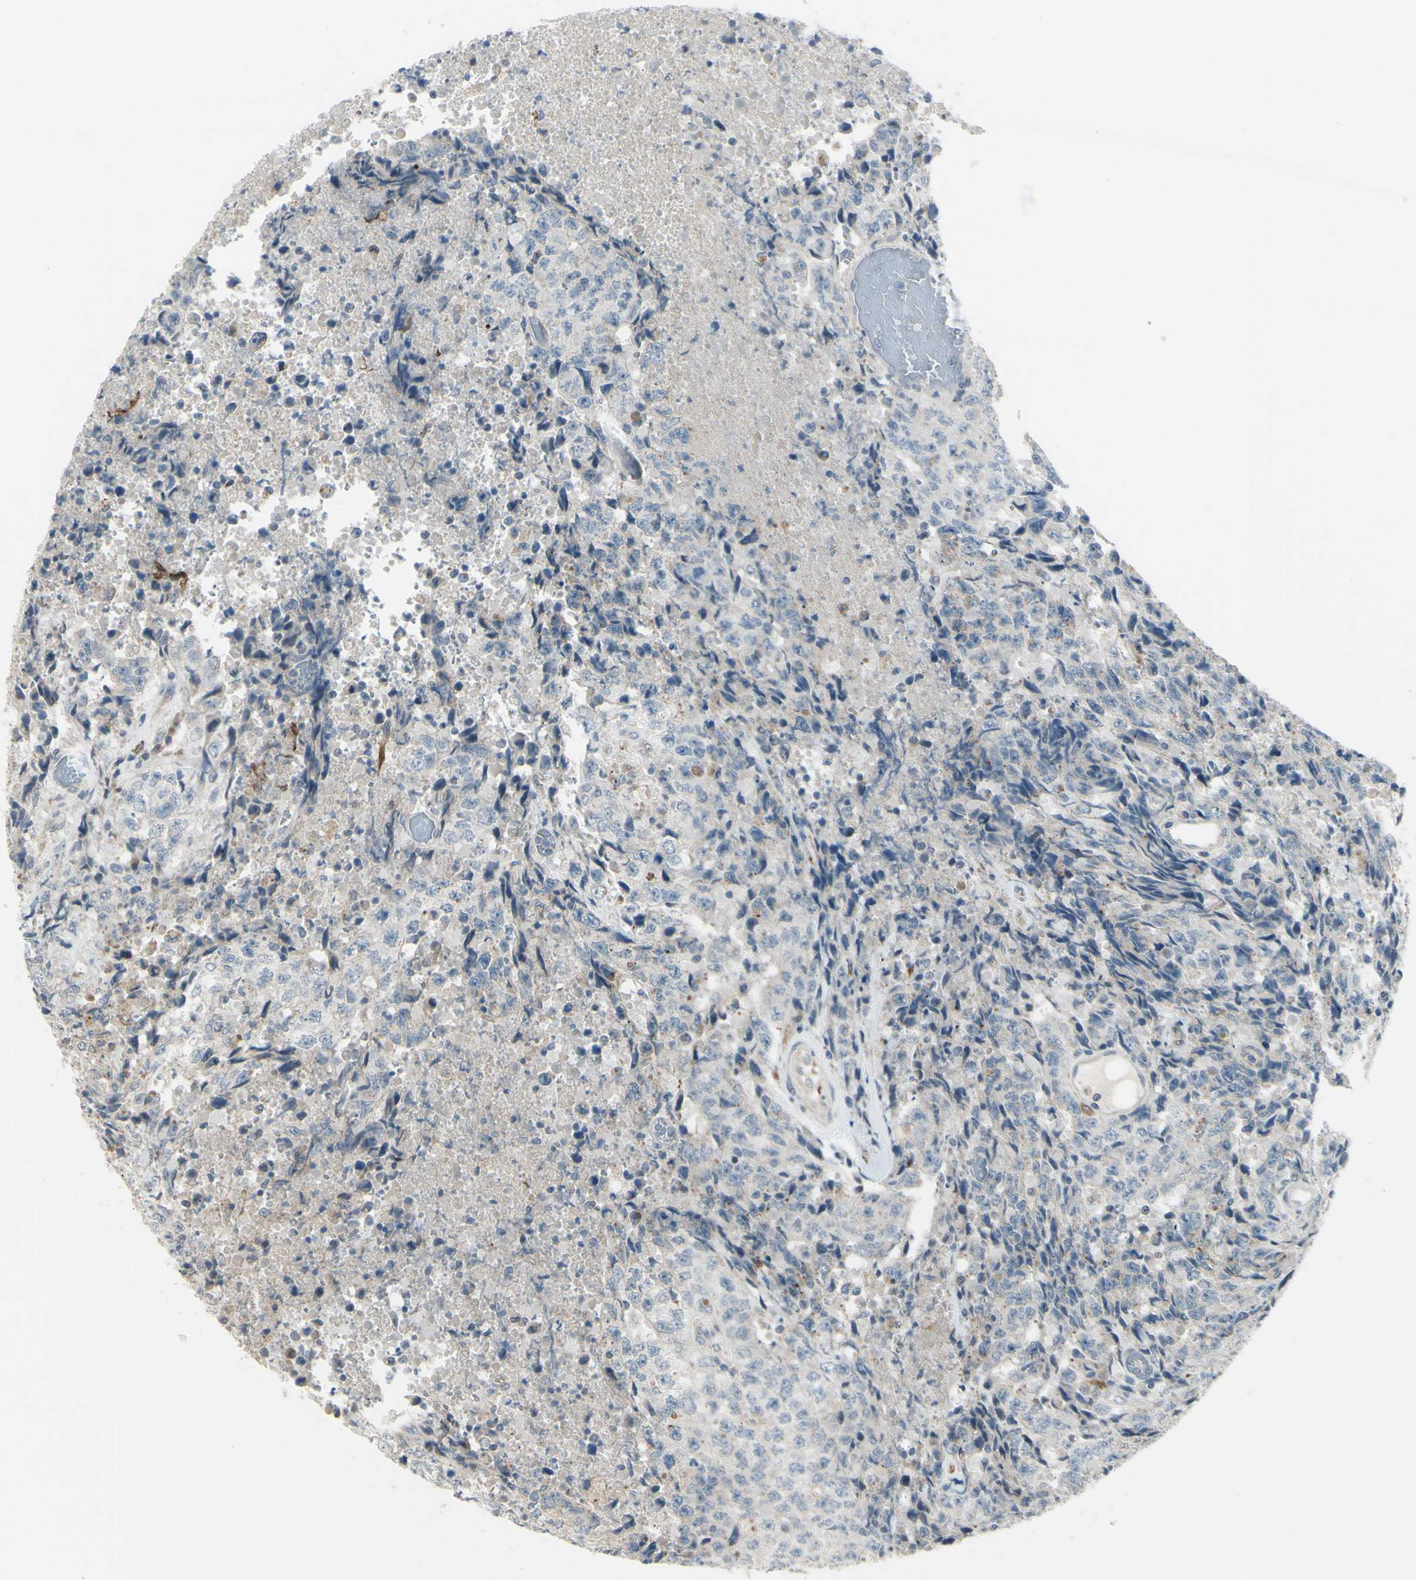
{"staining": {"intensity": "negative", "quantity": "none", "location": "none"}, "tissue": "testis cancer", "cell_type": "Tumor cells", "image_type": "cancer", "snomed": [{"axis": "morphology", "description": "Necrosis, NOS"}, {"axis": "morphology", "description": "Carcinoma, Embryonal, NOS"}, {"axis": "topography", "description": "Testis"}], "caption": "Immunohistochemistry of testis embryonal carcinoma displays no staining in tumor cells.", "gene": "FGFR2", "patient": {"sex": "male", "age": 19}}